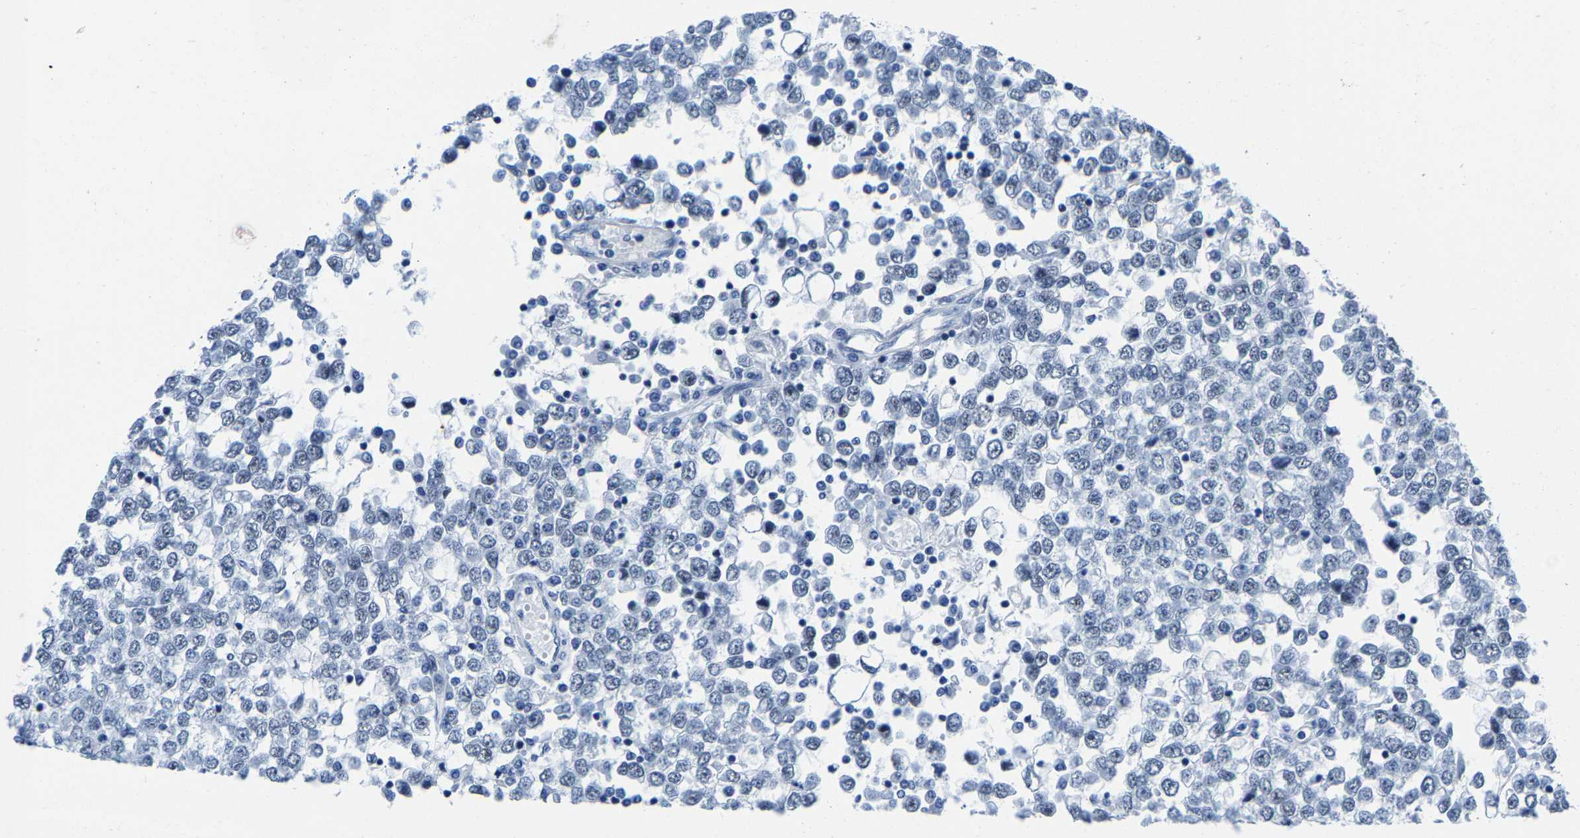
{"staining": {"intensity": "negative", "quantity": "none", "location": "none"}, "tissue": "testis cancer", "cell_type": "Tumor cells", "image_type": "cancer", "snomed": [{"axis": "morphology", "description": "Seminoma, NOS"}, {"axis": "topography", "description": "Testis"}], "caption": "A photomicrograph of testis cancer stained for a protein demonstrates no brown staining in tumor cells. Nuclei are stained in blue.", "gene": "SSH3", "patient": {"sex": "male", "age": 65}}